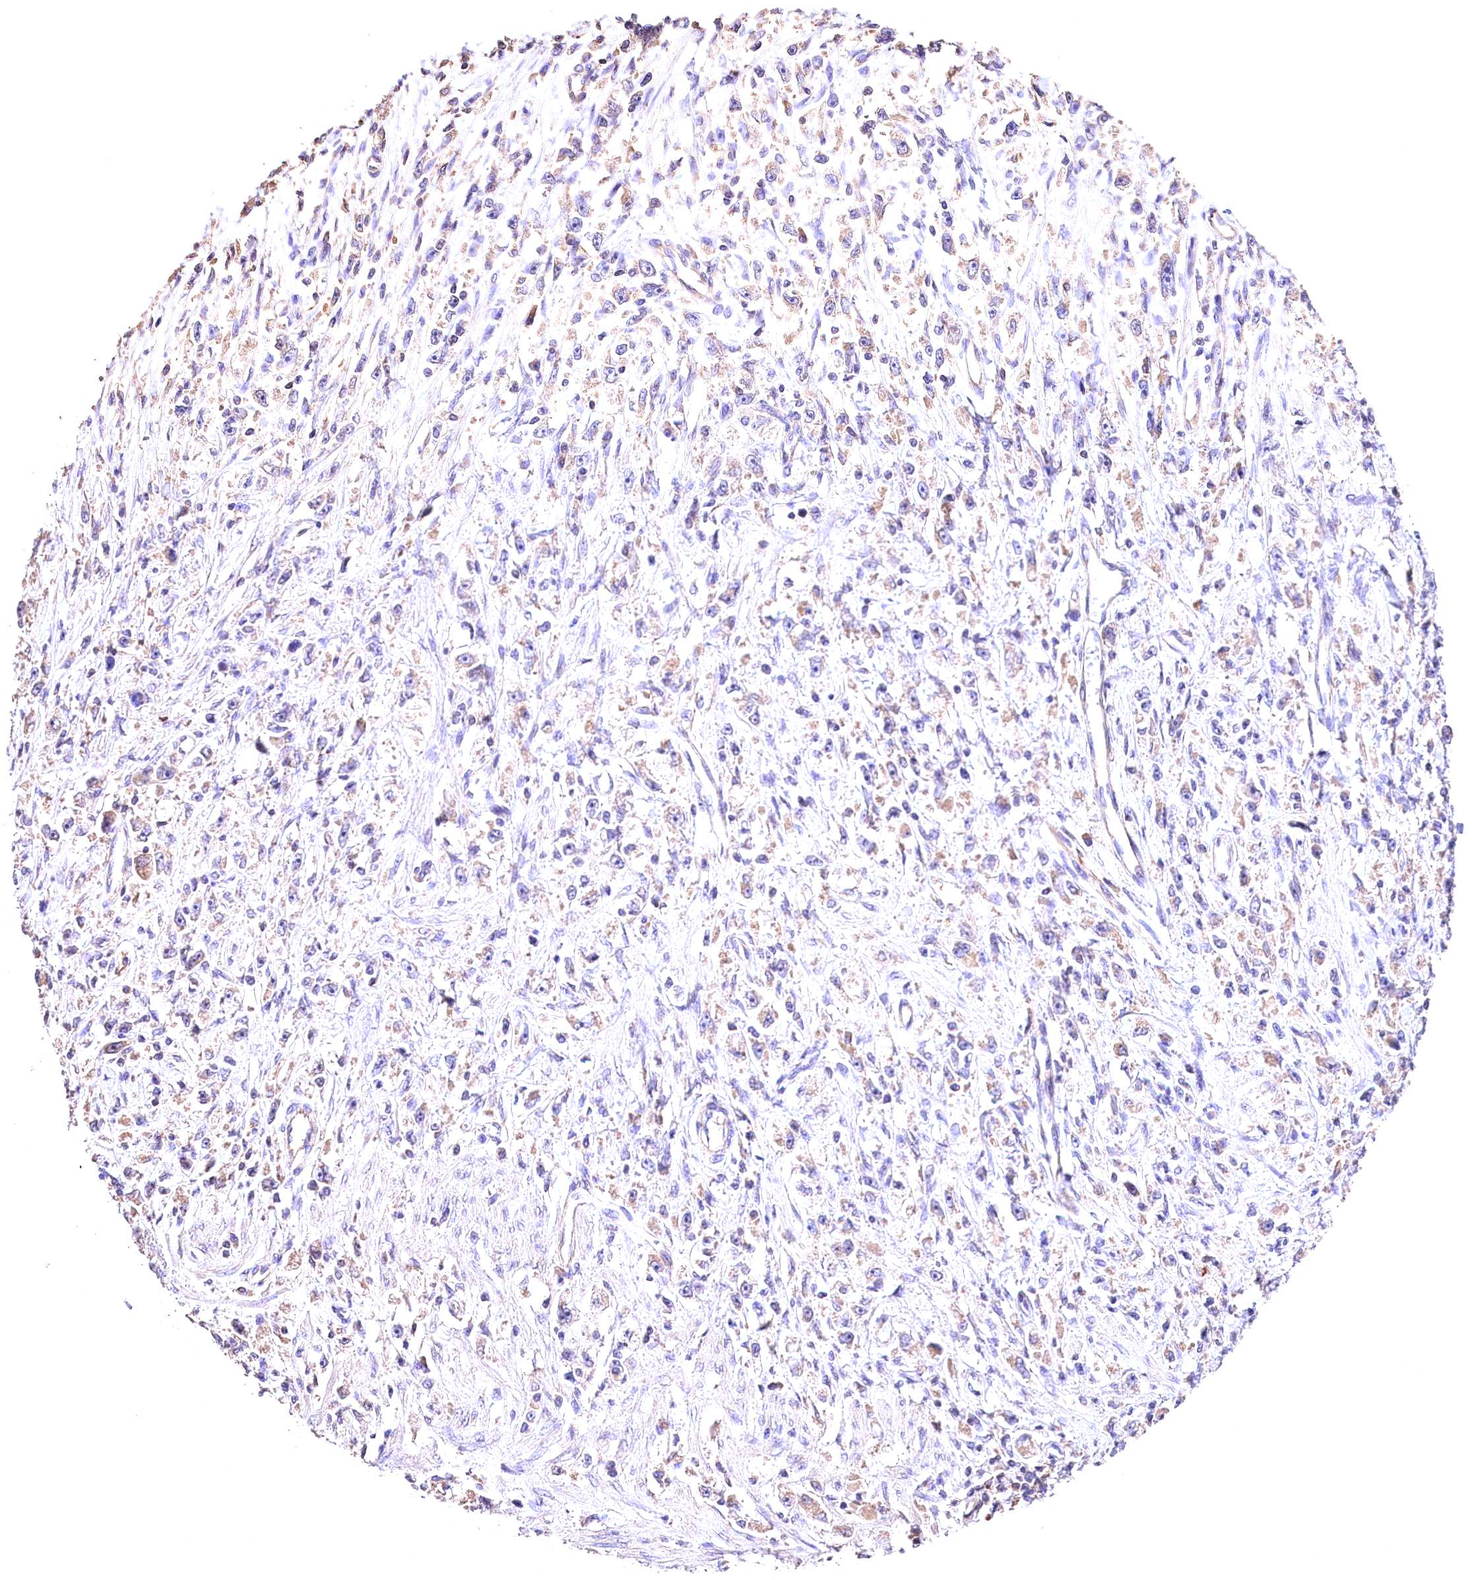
{"staining": {"intensity": "weak", "quantity": "25%-75%", "location": "cytoplasmic/membranous"}, "tissue": "stomach cancer", "cell_type": "Tumor cells", "image_type": "cancer", "snomed": [{"axis": "morphology", "description": "Adenocarcinoma, NOS"}, {"axis": "topography", "description": "Stomach"}], "caption": "An immunohistochemistry micrograph of neoplastic tissue is shown. Protein staining in brown labels weak cytoplasmic/membranous positivity in stomach cancer (adenocarcinoma) within tumor cells.", "gene": "OAS3", "patient": {"sex": "female", "age": 59}}